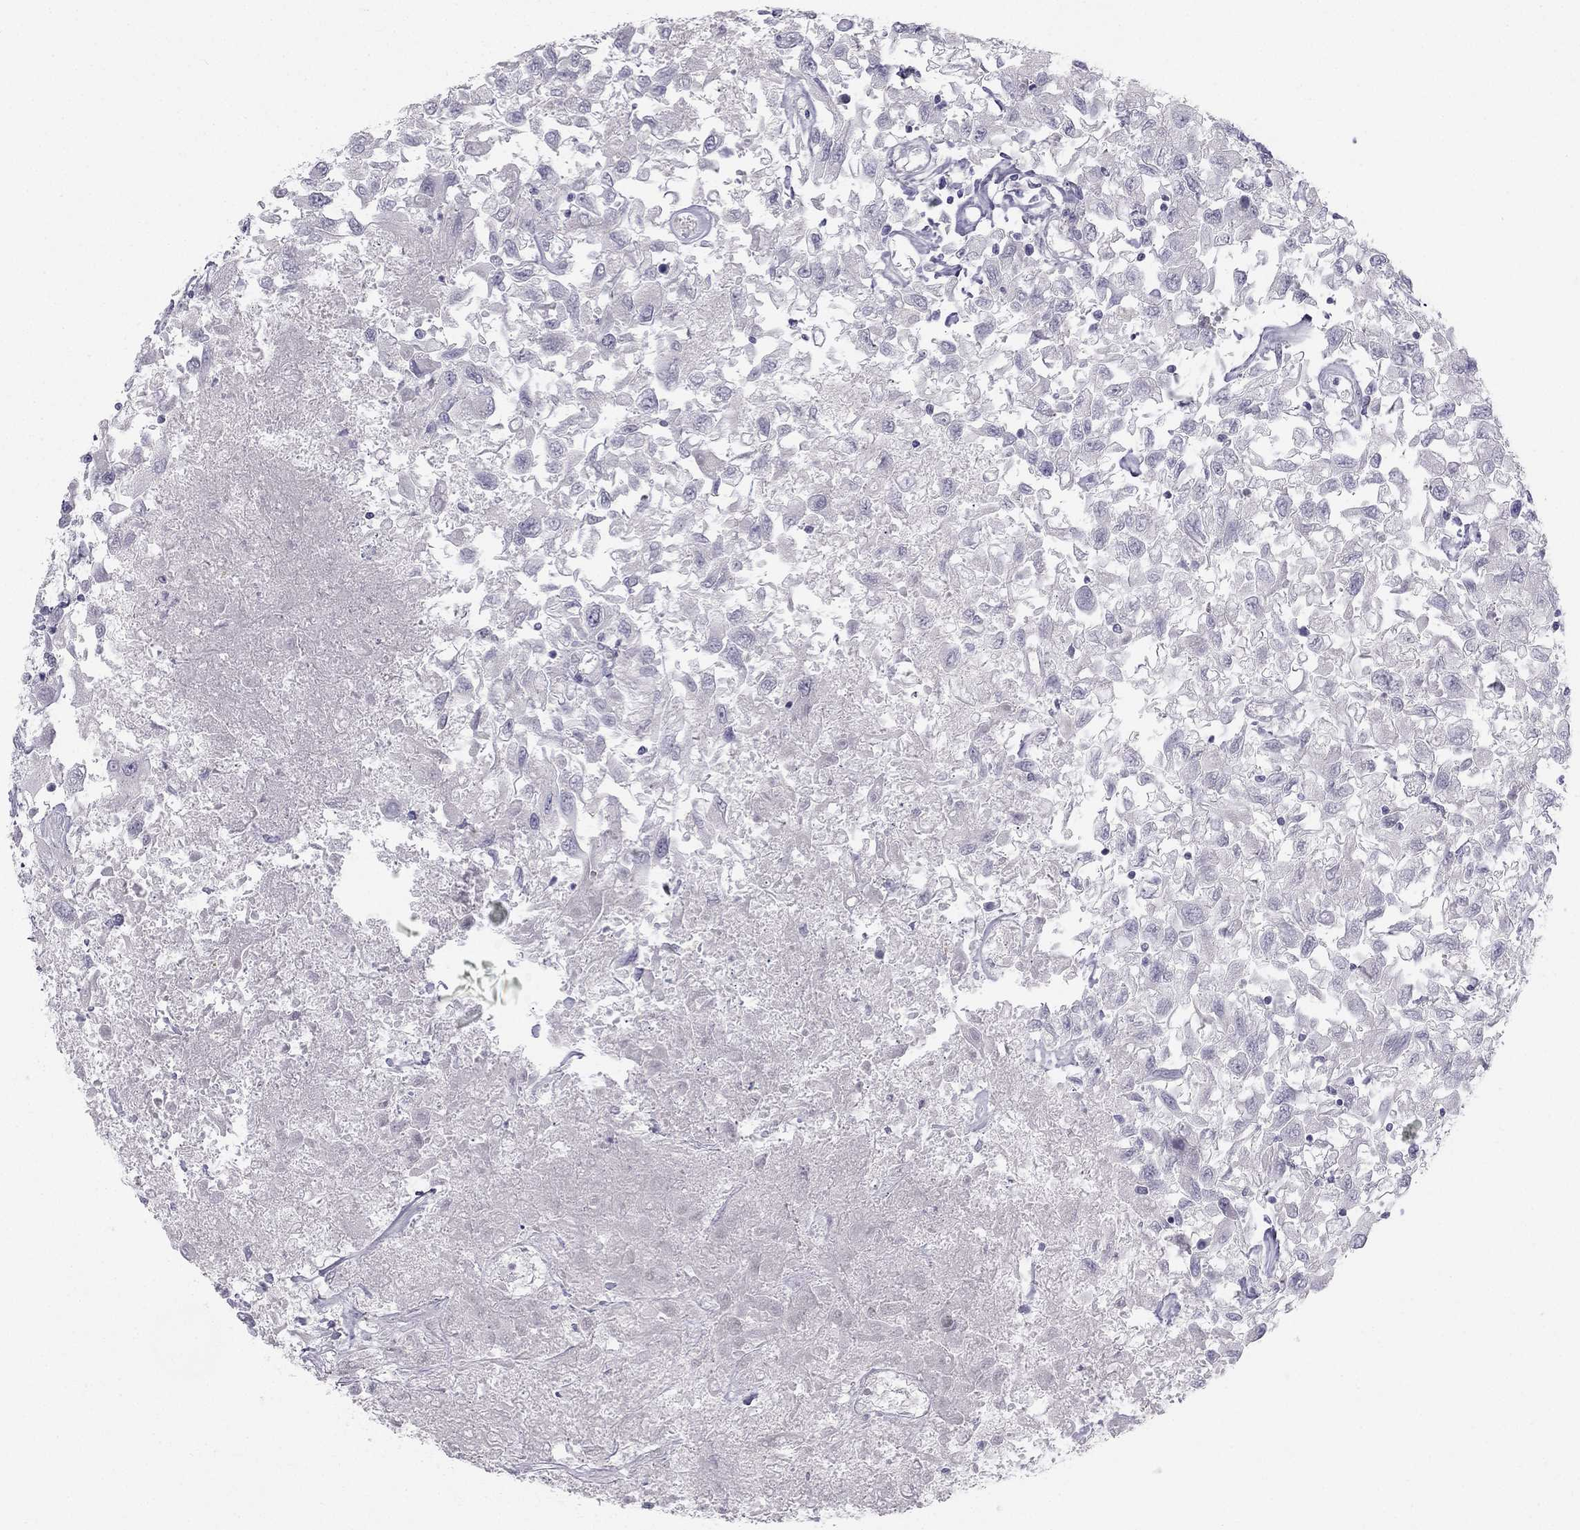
{"staining": {"intensity": "negative", "quantity": "none", "location": "none"}, "tissue": "renal cancer", "cell_type": "Tumor cells", "image_type": "cancer", "snomed": [{"axis": "morphology", "description": "Adenocarcinoma, NOS"}, {"axis": "topography", "description": "Kidney"}], "caption": "DAB (3,3'-diaminobenzidine) immunohistochemical staining of human adenocarcinoma (renal) displays no significant expression in tumor cells.", "gene": "TRPS1", "patient": {"sex": "female", "age": 76}}